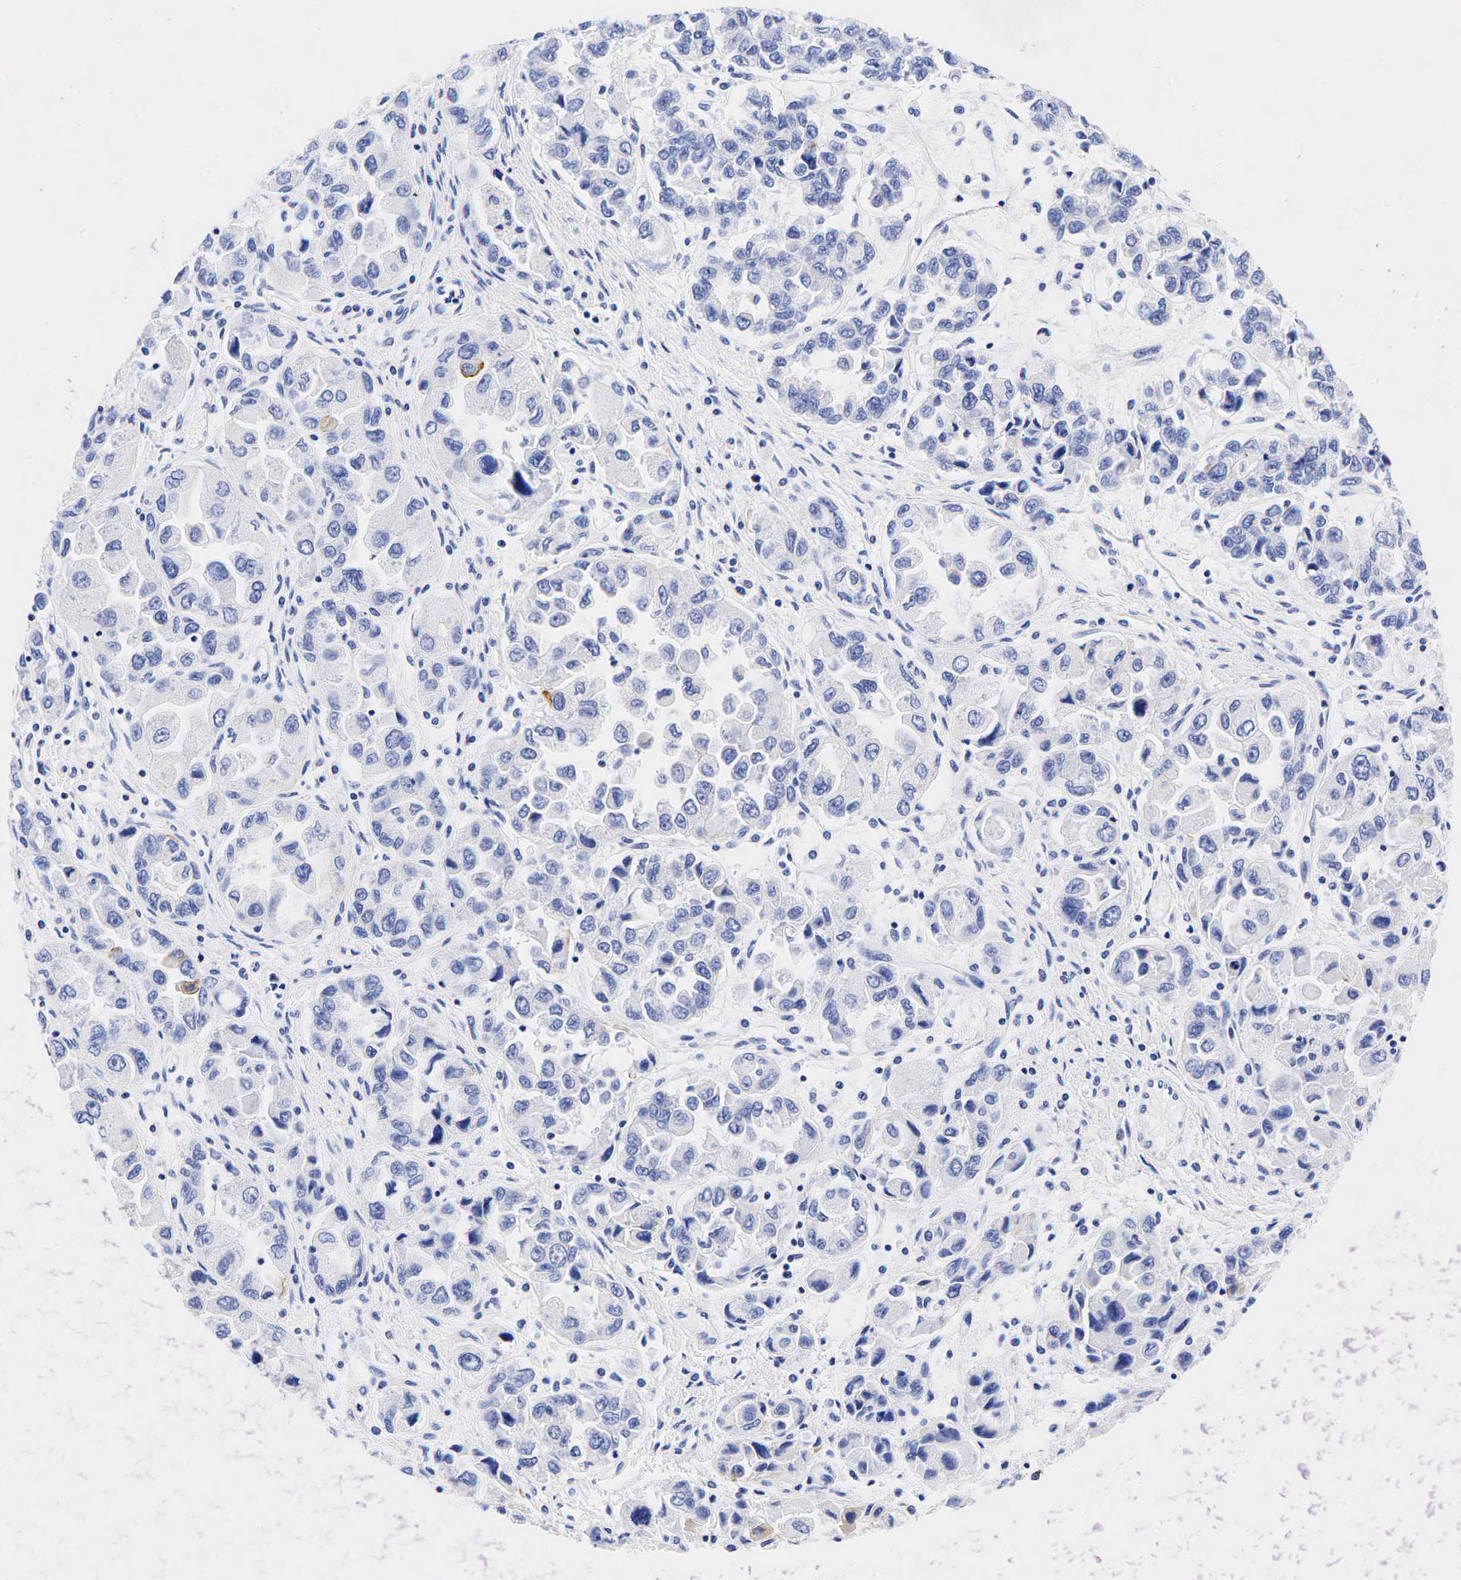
{"staining": {"intensity": "negative", "quantity": "none", "location": "none"}, "tissue": "ovarian cancer", "cell_type": "Tumor cells", "image_type": "cancer", "snomed": [{"axis": "morphology", "description": "Cystadenocarcinoma, serous, NOS"}, {"axis": "topography", "description": "Ovary"}], "caption": "The IHC histopathology image has no significant expression in tumor cells of ovarian serous cystadenocarcinoma tissue.", "gene": "KRT19", "patient": {"sex": "female", "age": 84}}